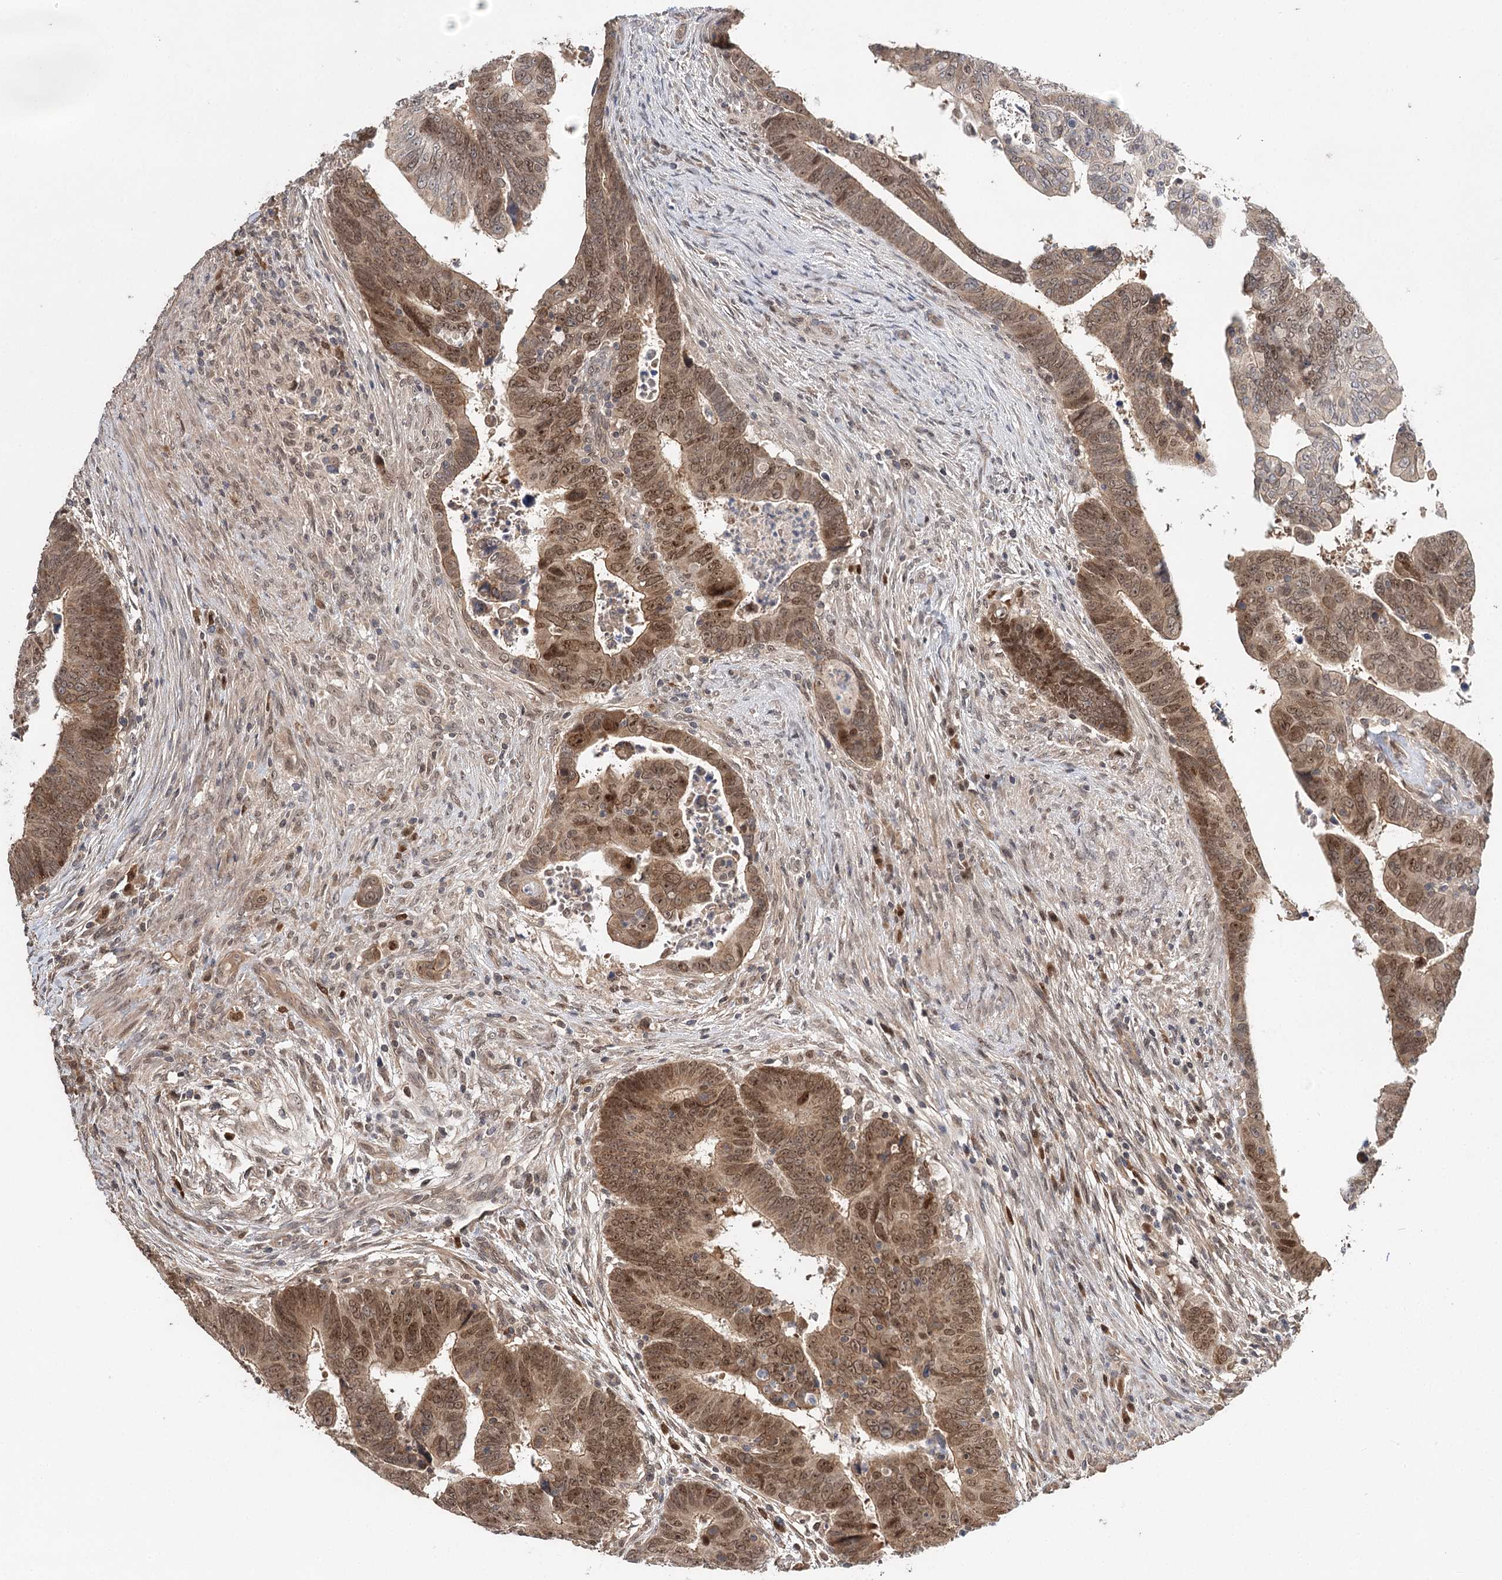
{"staining": {"intensity": "moderate", "quantity": ">75%", "location": "cytoplasmic/membranous,nuclear"}, "tissue": "colorectal cancer", "cell_type": "Tumor cells", "image_type": "cancer", "snomed": [{"axis": "morphology", "description": "Normal tissue, NOS"}, {"axis": "morphology", "description": "Adenocarcinoma, NOS"}, {"axis": "topography", "description": "Rectum"}], "caption": "Protein expression analysis of human colorectal adenocarcinoma reveals moderate cytoplasmic/membranous and nuclear staining in approximately >75% of tumor cells.", "gene": "NOPCHAP1", "patient": {"sex": "female", "age": 65}}